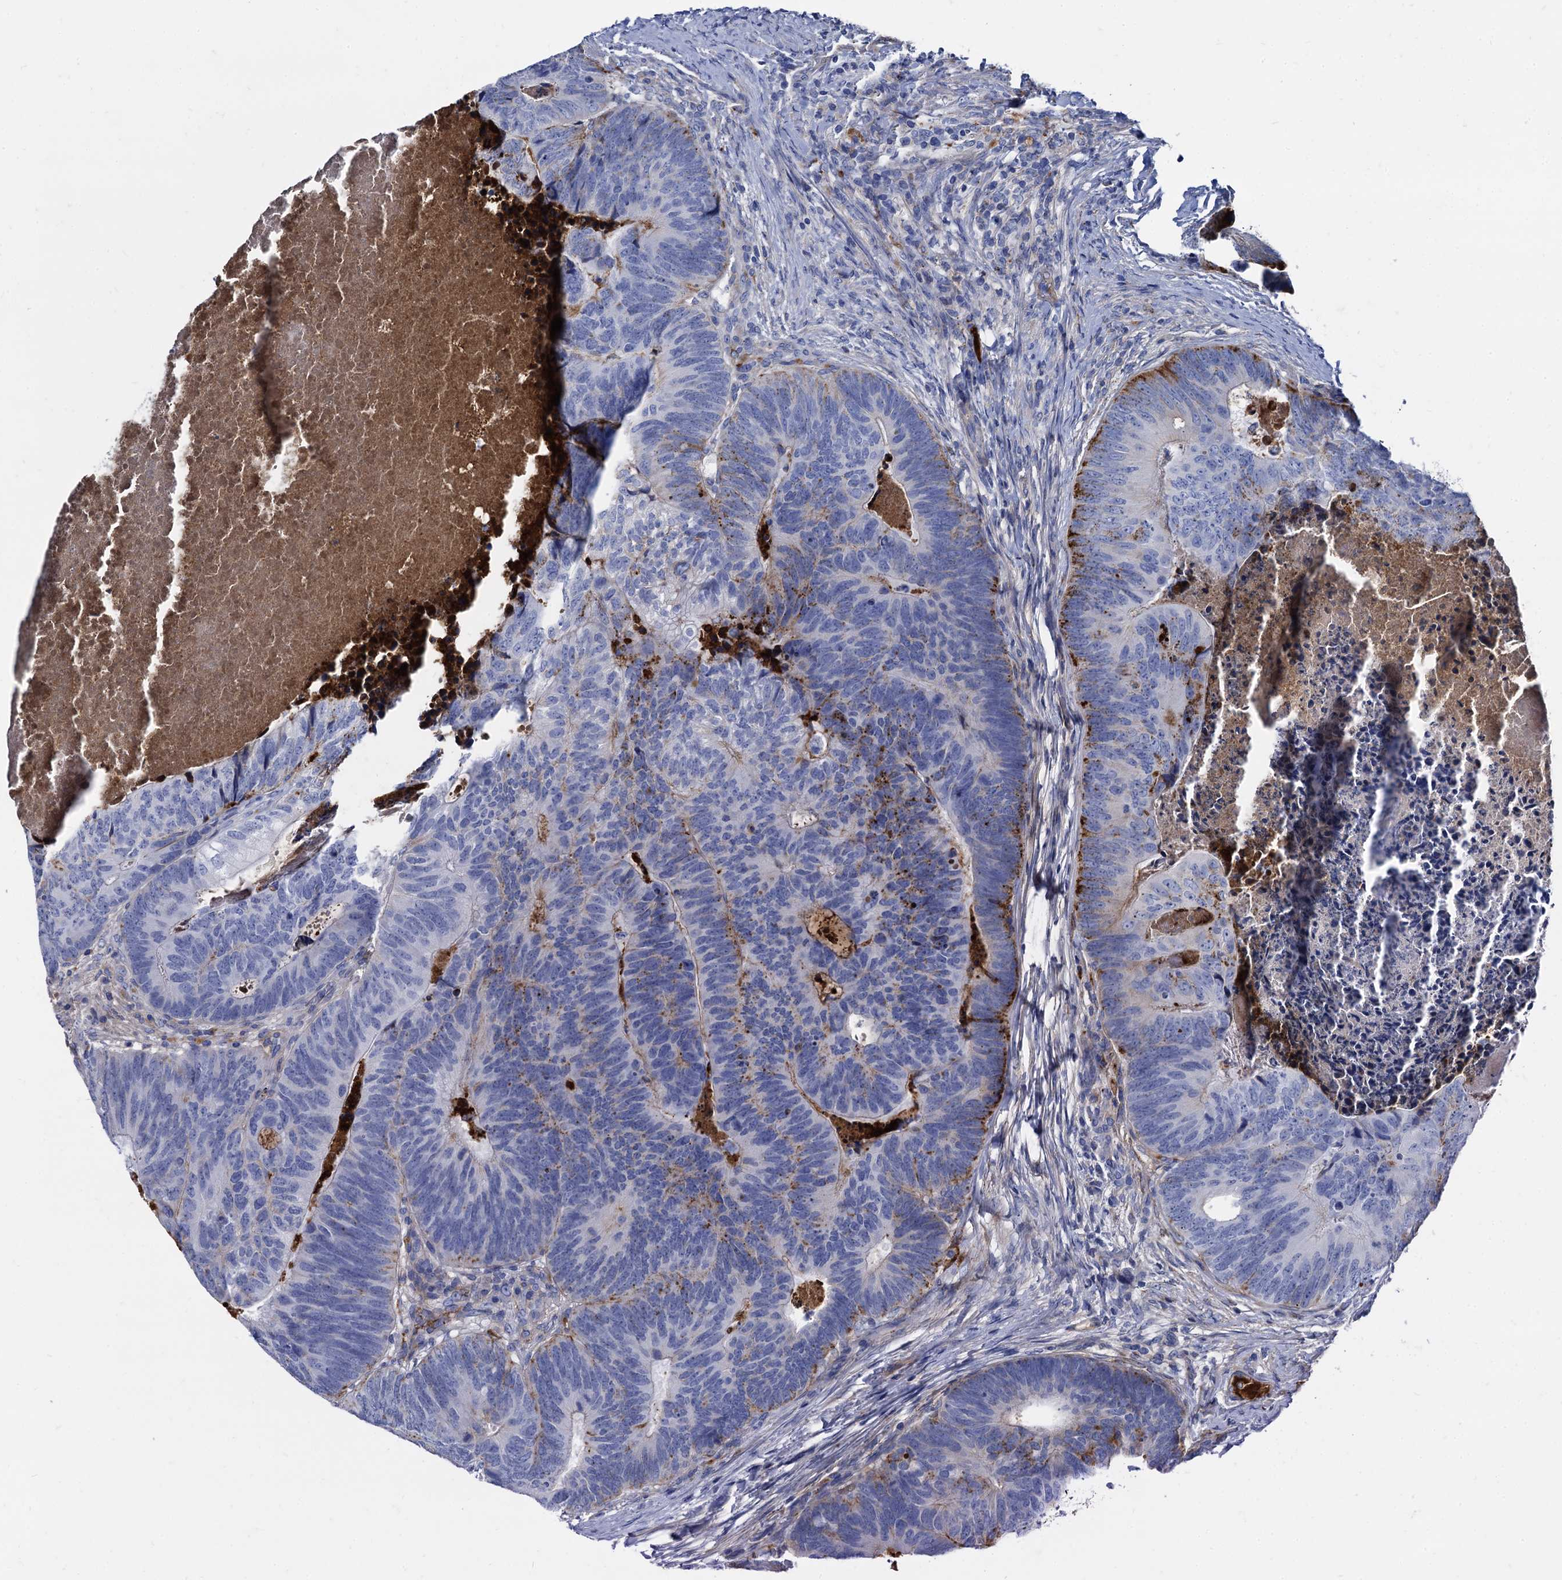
{"staining": {"intensity": "moderate", "quantity": "<25%", "location": "cytoplasmic/membranous"}, "tissue": "colorectal cancer", "cell_type": "Tumor cells", "image_type": "cancer", "snomed": [{"axis": "morphology", "description": "Adenocarcinoma, NOS"}, {"axis": "topography", "description": "Colon"}], "caption": "Protein staining by immunohistochemistry shows moderate cytoplasmic/membranous positivity in approximately <25% of tumor cells in colorectal adenocarcinoma.", "gene": "APOD", "patient": {"sex": "female", "age": 67}}